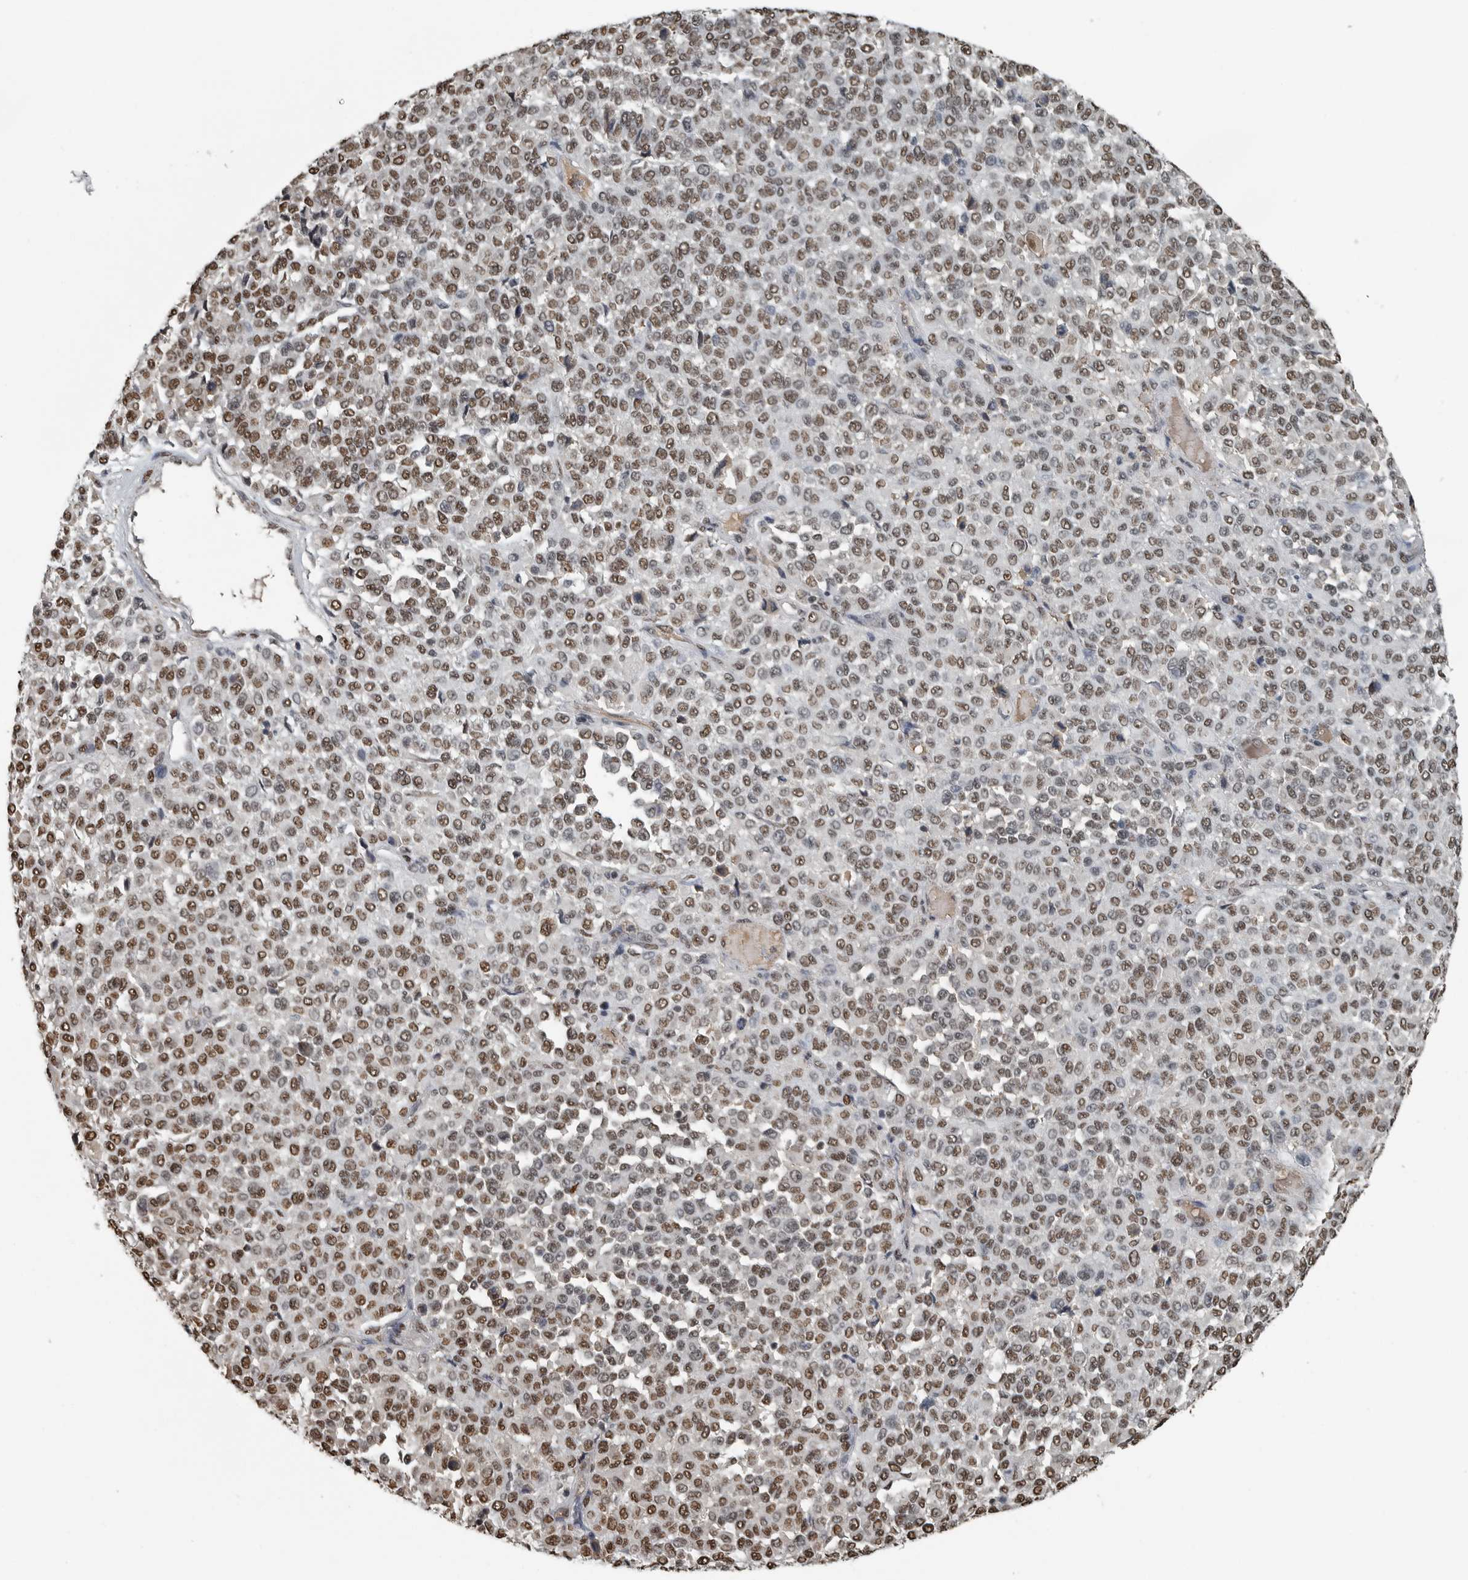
{"staining": {"intensity": "moderate", "quantity": ">75%", "location": "nuclear"}, "tissue": "melanoma", "cell_type": "Tumor cells", "image_type": "cancer", "snomed": [{"axis": "morphology", "description": "Malignant melanoma, Metastatic site"}, {"axis": "topography", "description": "Pancreas"}], "caption": "Protein expression by immunohistochemistry (IHC) displays moderate nuclear positivity in approximately >75% of tumor cells in melanoma. Using DAB (brown) and hematoxylin (blue) stains, captured at high magnification using brightfield microscopy.", "gene": "TGS1", "patient": {"sex": "female", "age": 30}}